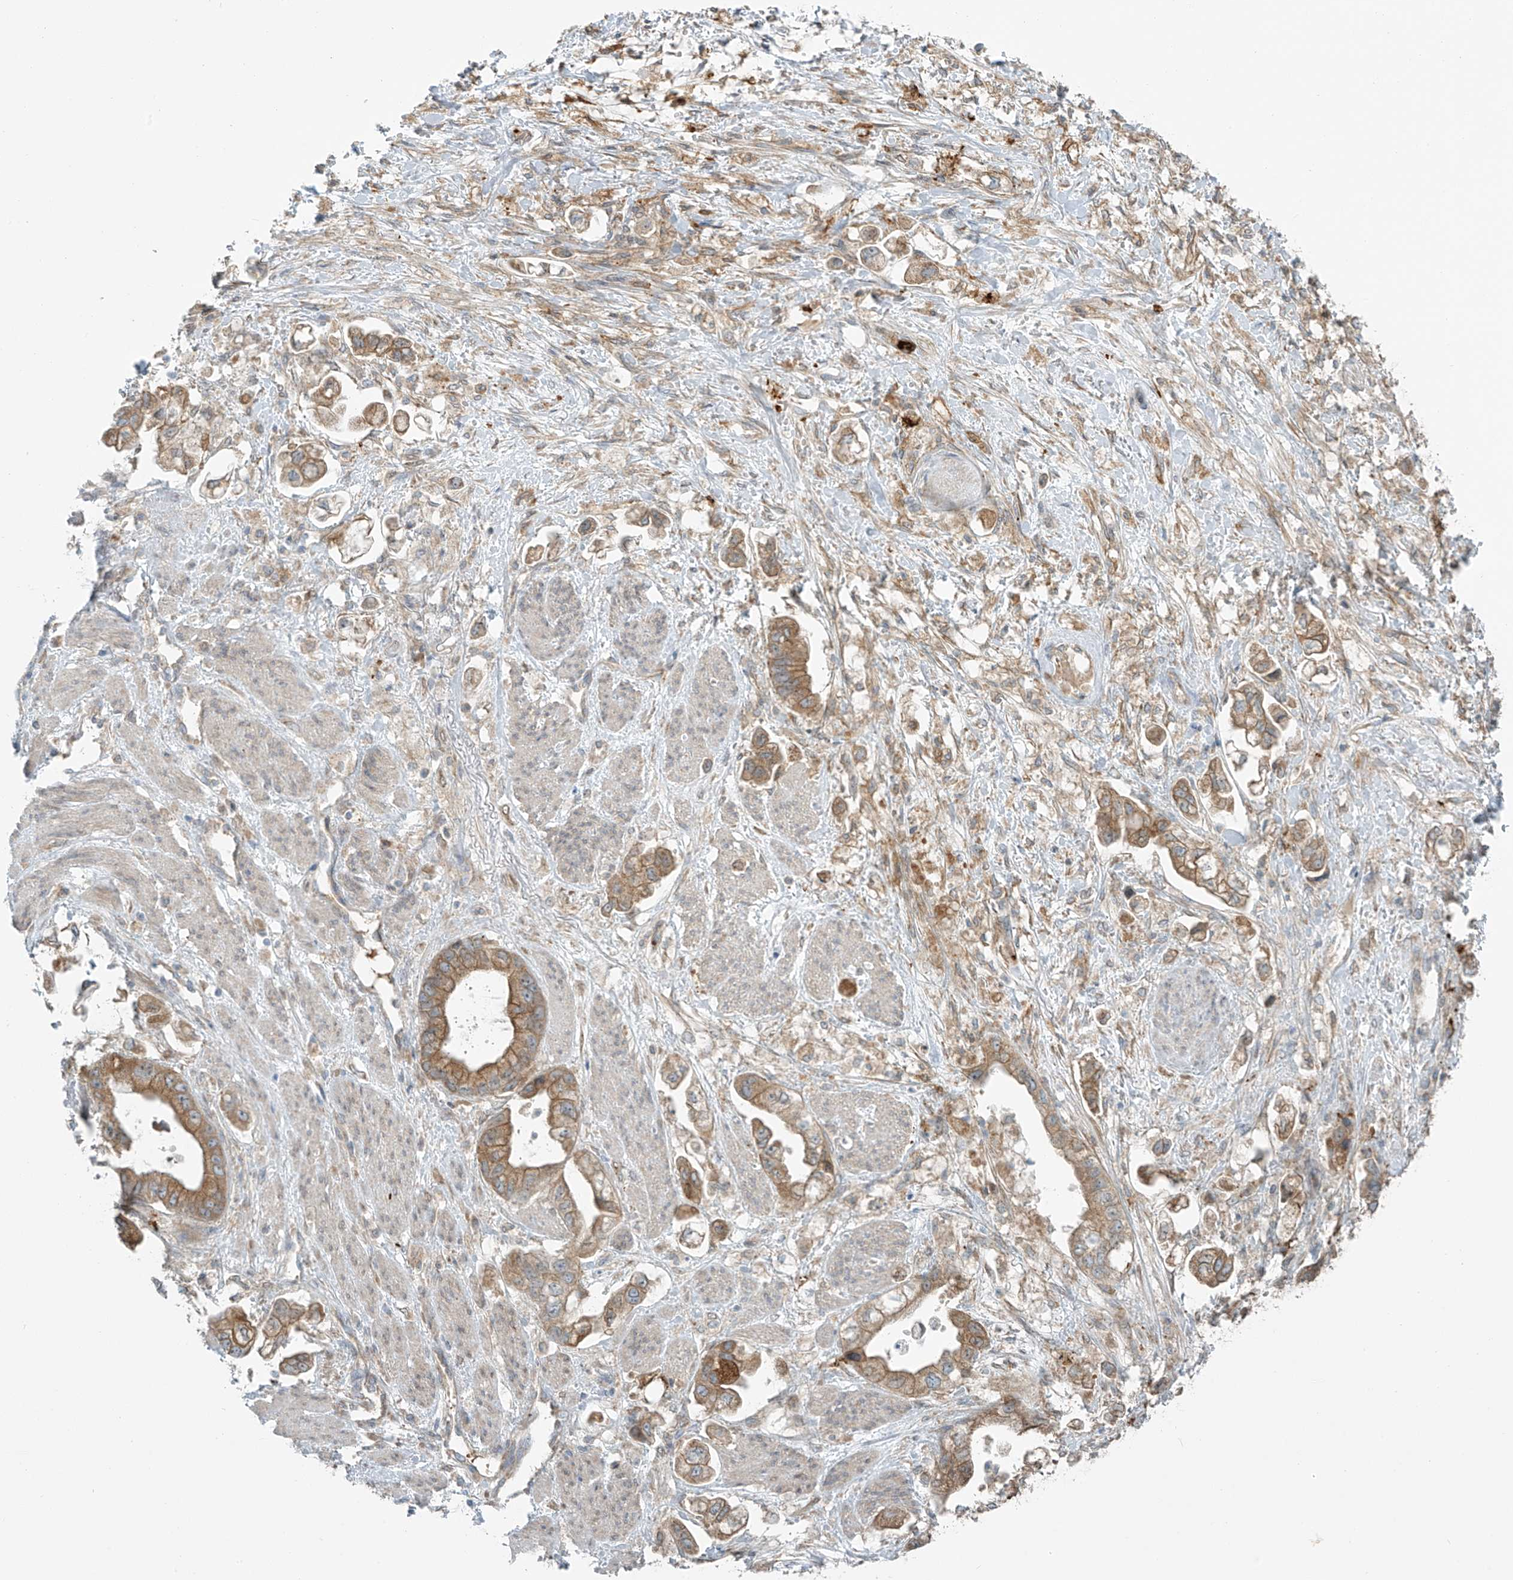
{"staining": {"intensity": "moderate", "quantity": ">75%", "location": "cytoplasmic/membranous"}, "tissue": "stomach cancer", "cell_type": "Tumor cells", "image_type": "cancer", "snomed": [{"axis": "morphology", "description": "Adenocarcinoma, NOS"}, {"axis": "topography", "description": "Stomach"}], "caption": "IHC (DAB) staining of human stomach adenocarcinoma demonstrates moderate cytoplasmic/membranous protein positivity in about >75% of tumor cells.", "gene": "LZTS3", "patient": {"sex": "male", "age": 62}}